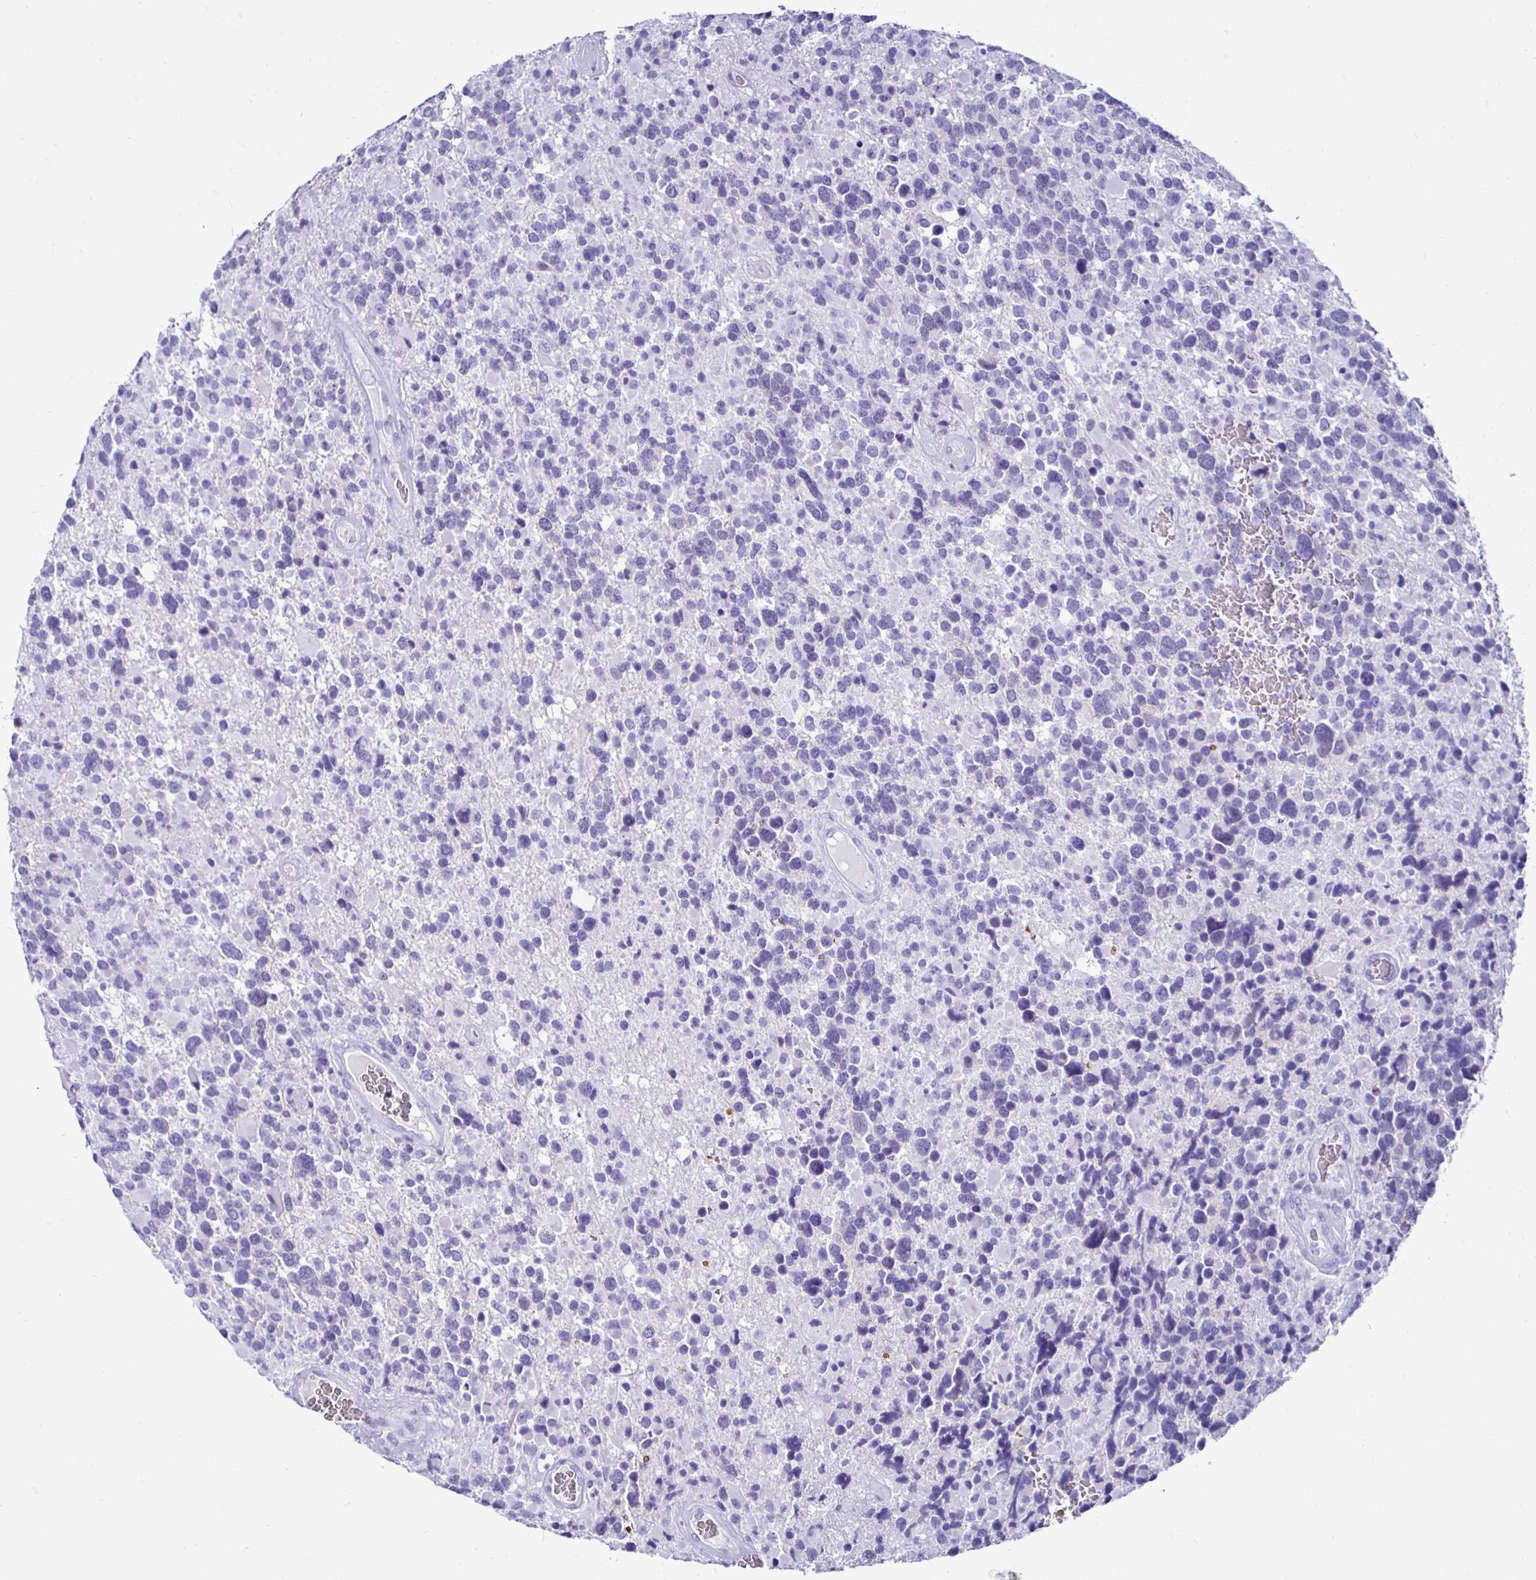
{"staining": {"intensity": "negative", "quantity": "none", "location": "none"}, "tissue": "glioma", "cell_type": "Tumor cells", "image_type": "cancer", "snomed": [{"axis": "morphology", "description": "Glioma, malignant, High grade"}, {"axis": "topography", "description": "Brain"}], "caption": "An immunohistochemistry (IHC) photomicrograph of glioma is shown. There is no staining in tumor cells of glioma.", "gene": "RHBDL3", "patient": {"sex": "female", "age": 40}}